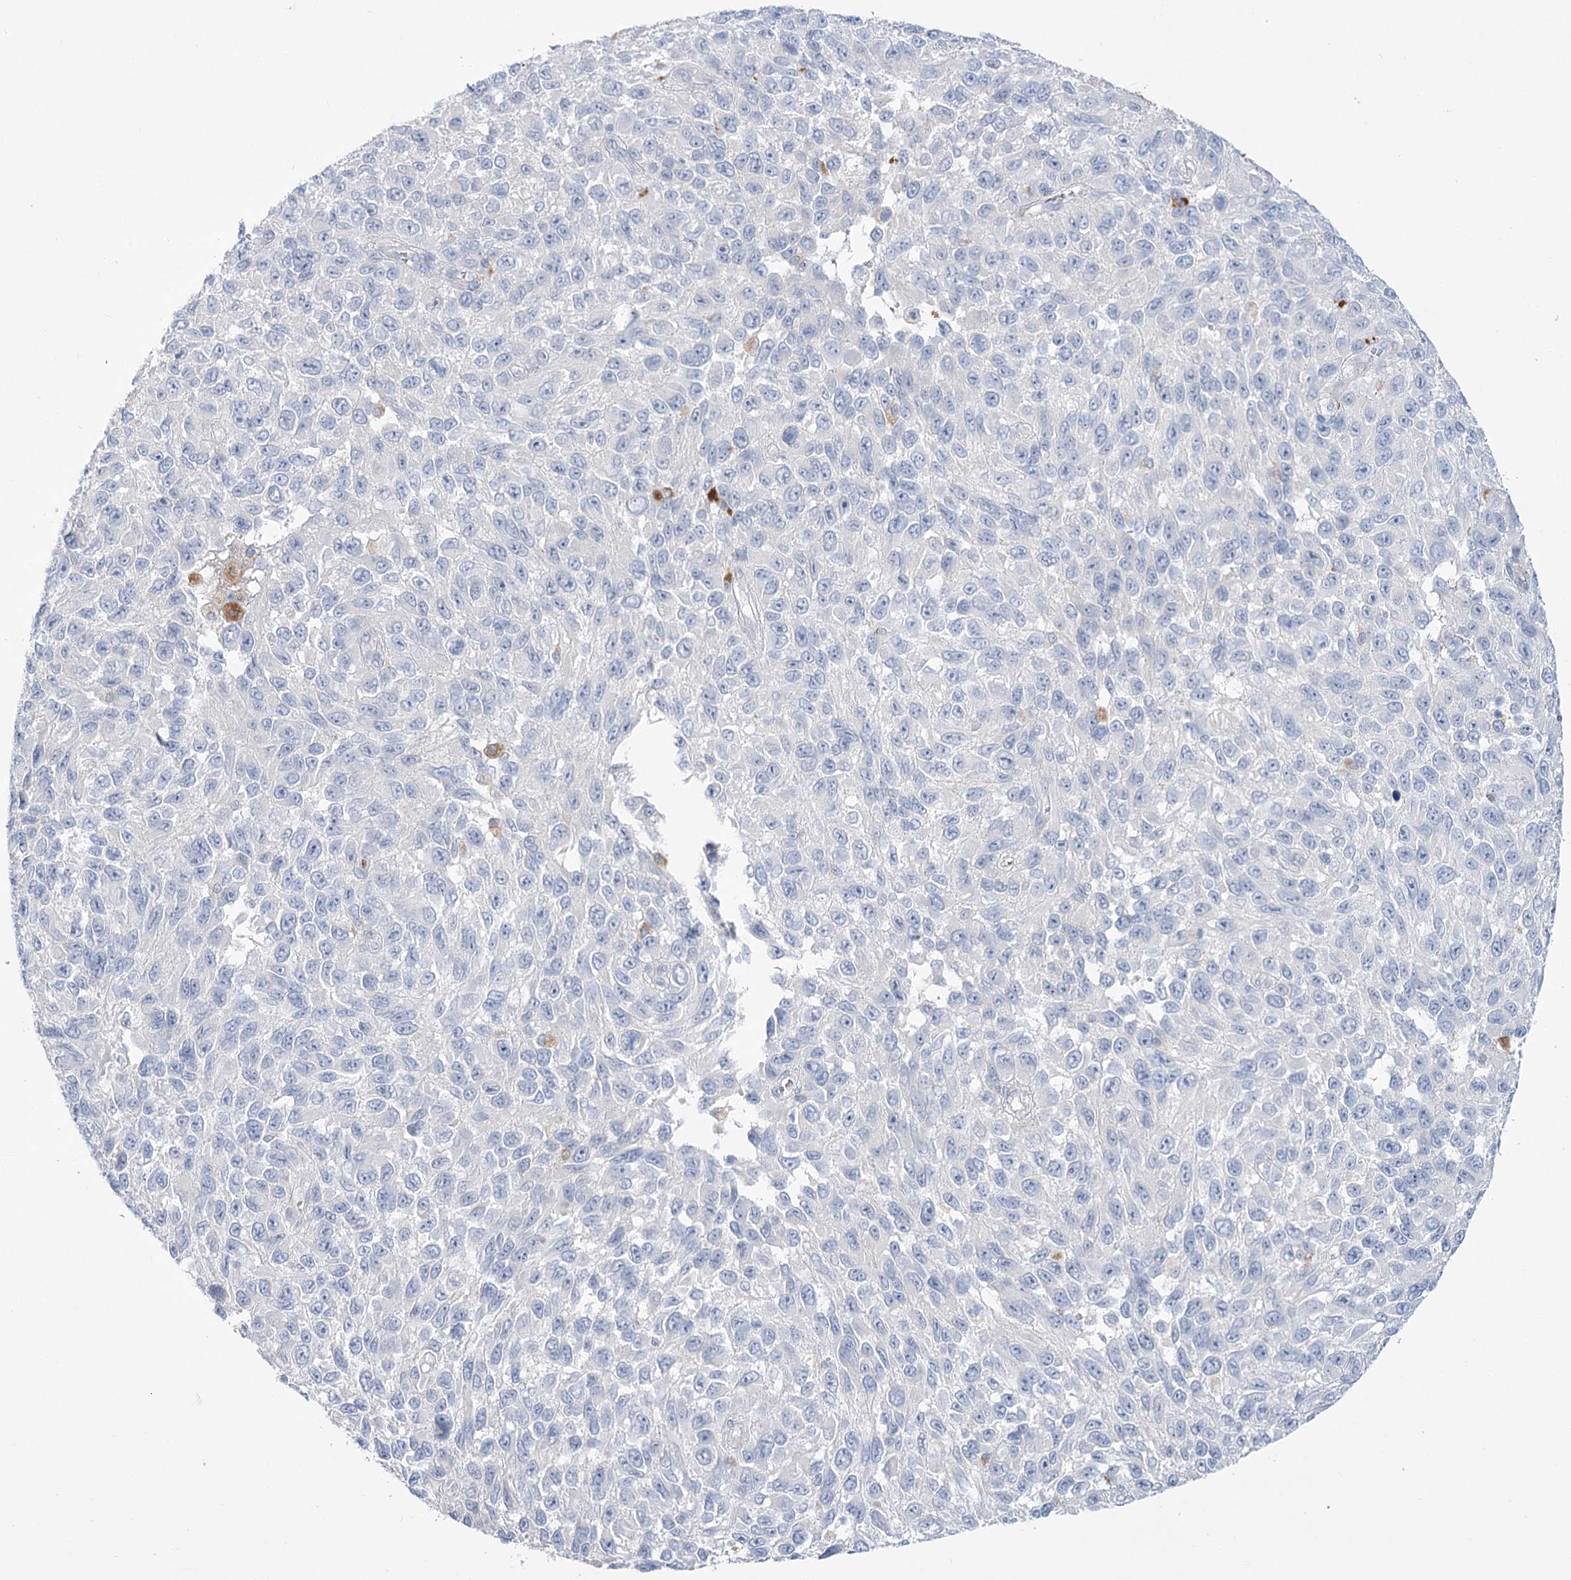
{"staining": {"intensity": "negative", "quantity": "none", "location": "none"}, "tissue": "melanoma", "cell_type": "Tumor cells", "image_type": "cancer", "snomed": [{"axis": "morphology", "description": "Malignant melanoma, NOS"}, {"axis": "topography", "description": "Skin"}], "caption": "The micrograph shows no significant expression in tumor cells of melanoma.", "gene": "SIAE", "patient": {"sex": "female", "age": 96}}